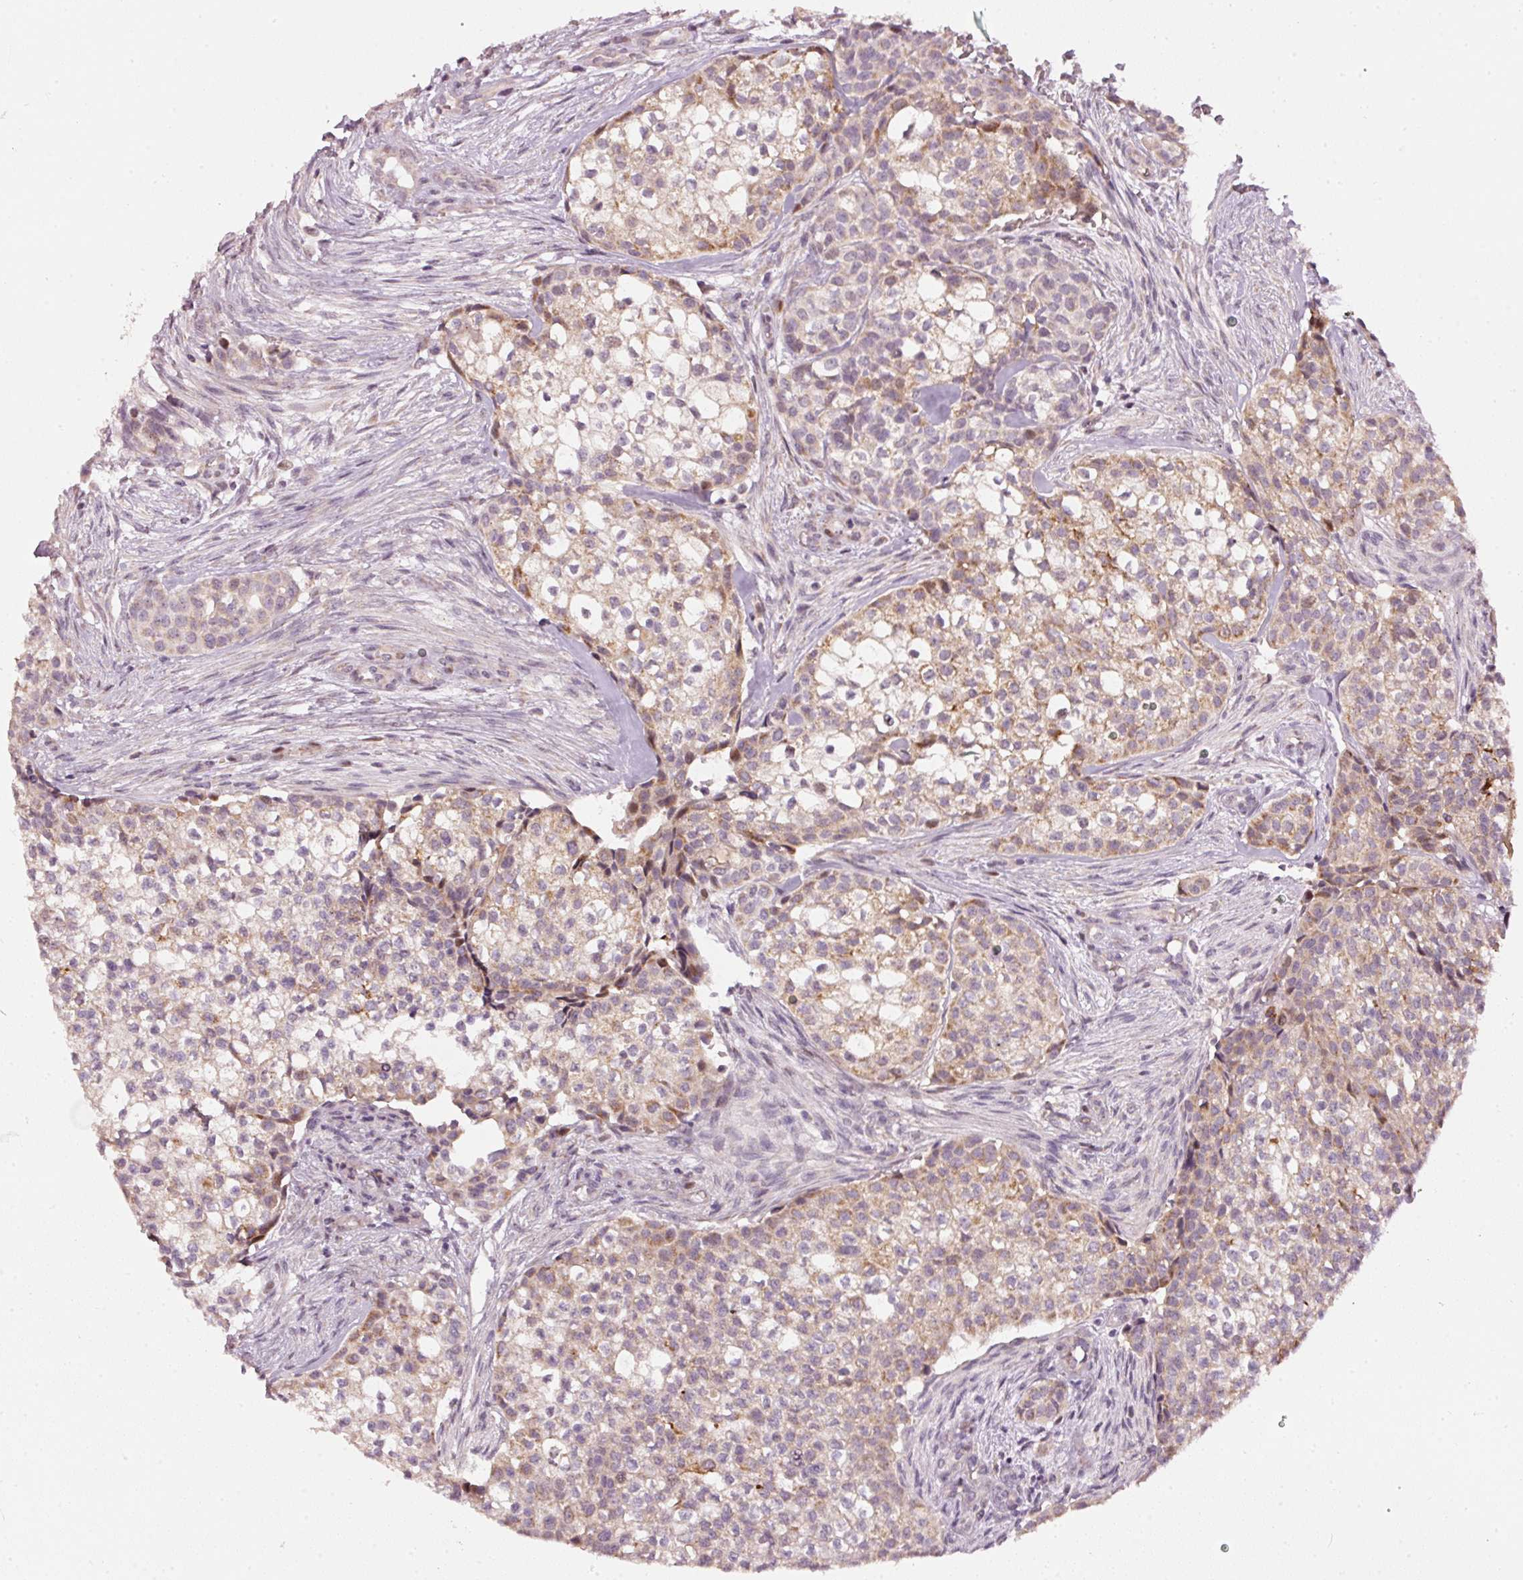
{"staining": {"intensity": "weak", "quantity": "<25%", "location": "cytoplasmic/membranous"}, "tissue": "head and neck cancer", "cell_type": "Tumor cells", "image_type": "cancer", "snomed": [{"axis": "morphology", "description": "Adenocarcinoma, NOS"}, {"axis": "topography", "description": "Head-Neck"}], "caption": "This is an immunohistochemistry micrograph of adenocarcinoma (head and neck). There is no expression in tumor cells.", "gene": "TOB2", "patient": {"sex": "male", "age": 81}}